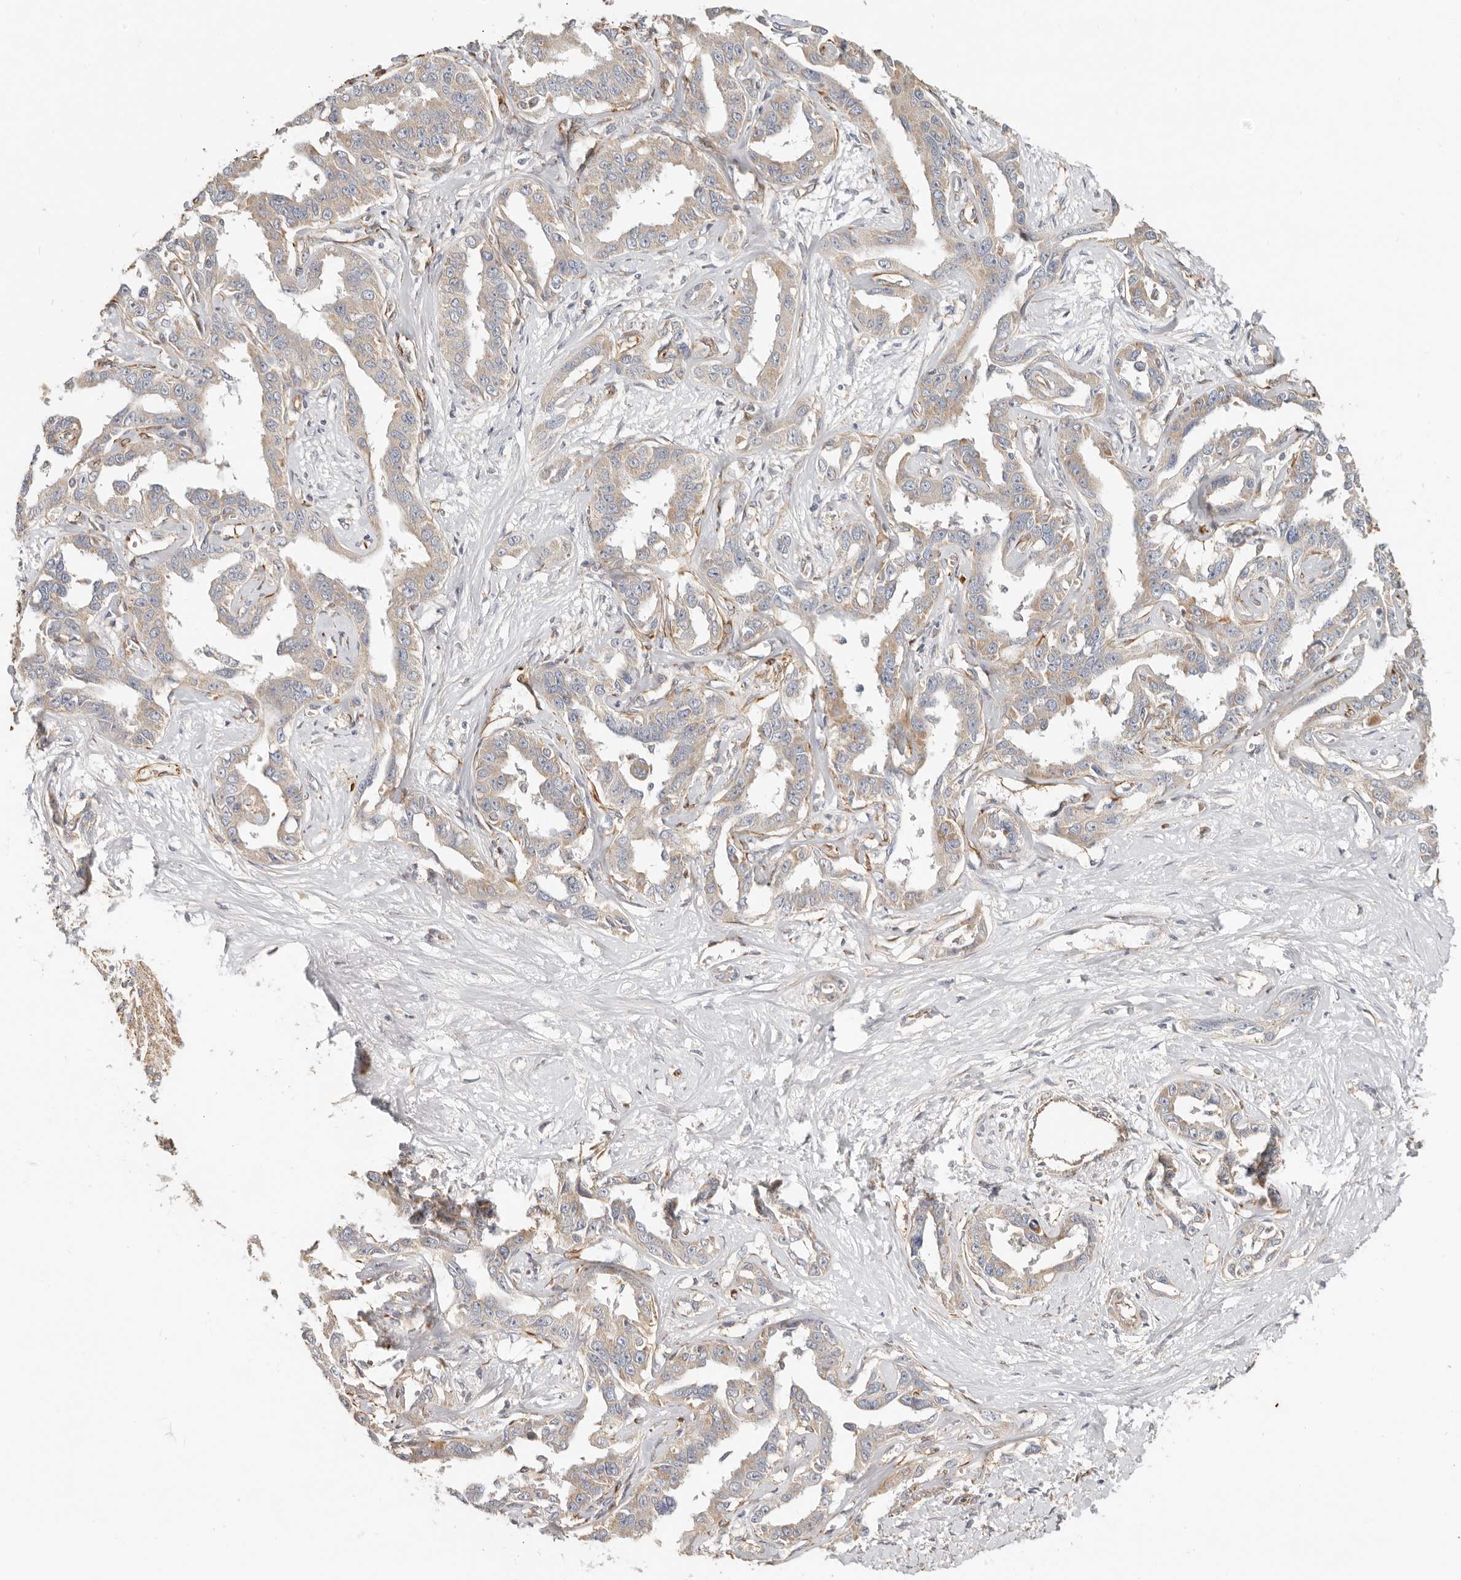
{"staining": {"intensity": "weak", "quantity": "<25%", "location": "cytoplasmic/membranous"}, "tissue": "liver cancer", "cell_type": "Tumor cells", "image_type": "cancer", "snomed": [{"axis": "morphology", "description": "Cholangiocarcinoma"}, {"axis": "topography", "description": "Liver"}], "caption": "Cholangiocarcinoma (liver) stained for a protein using IHC reveals no expression tumor cells.", "gene": "SPRING1", "patient": {"sex": "male", "age": 59}}